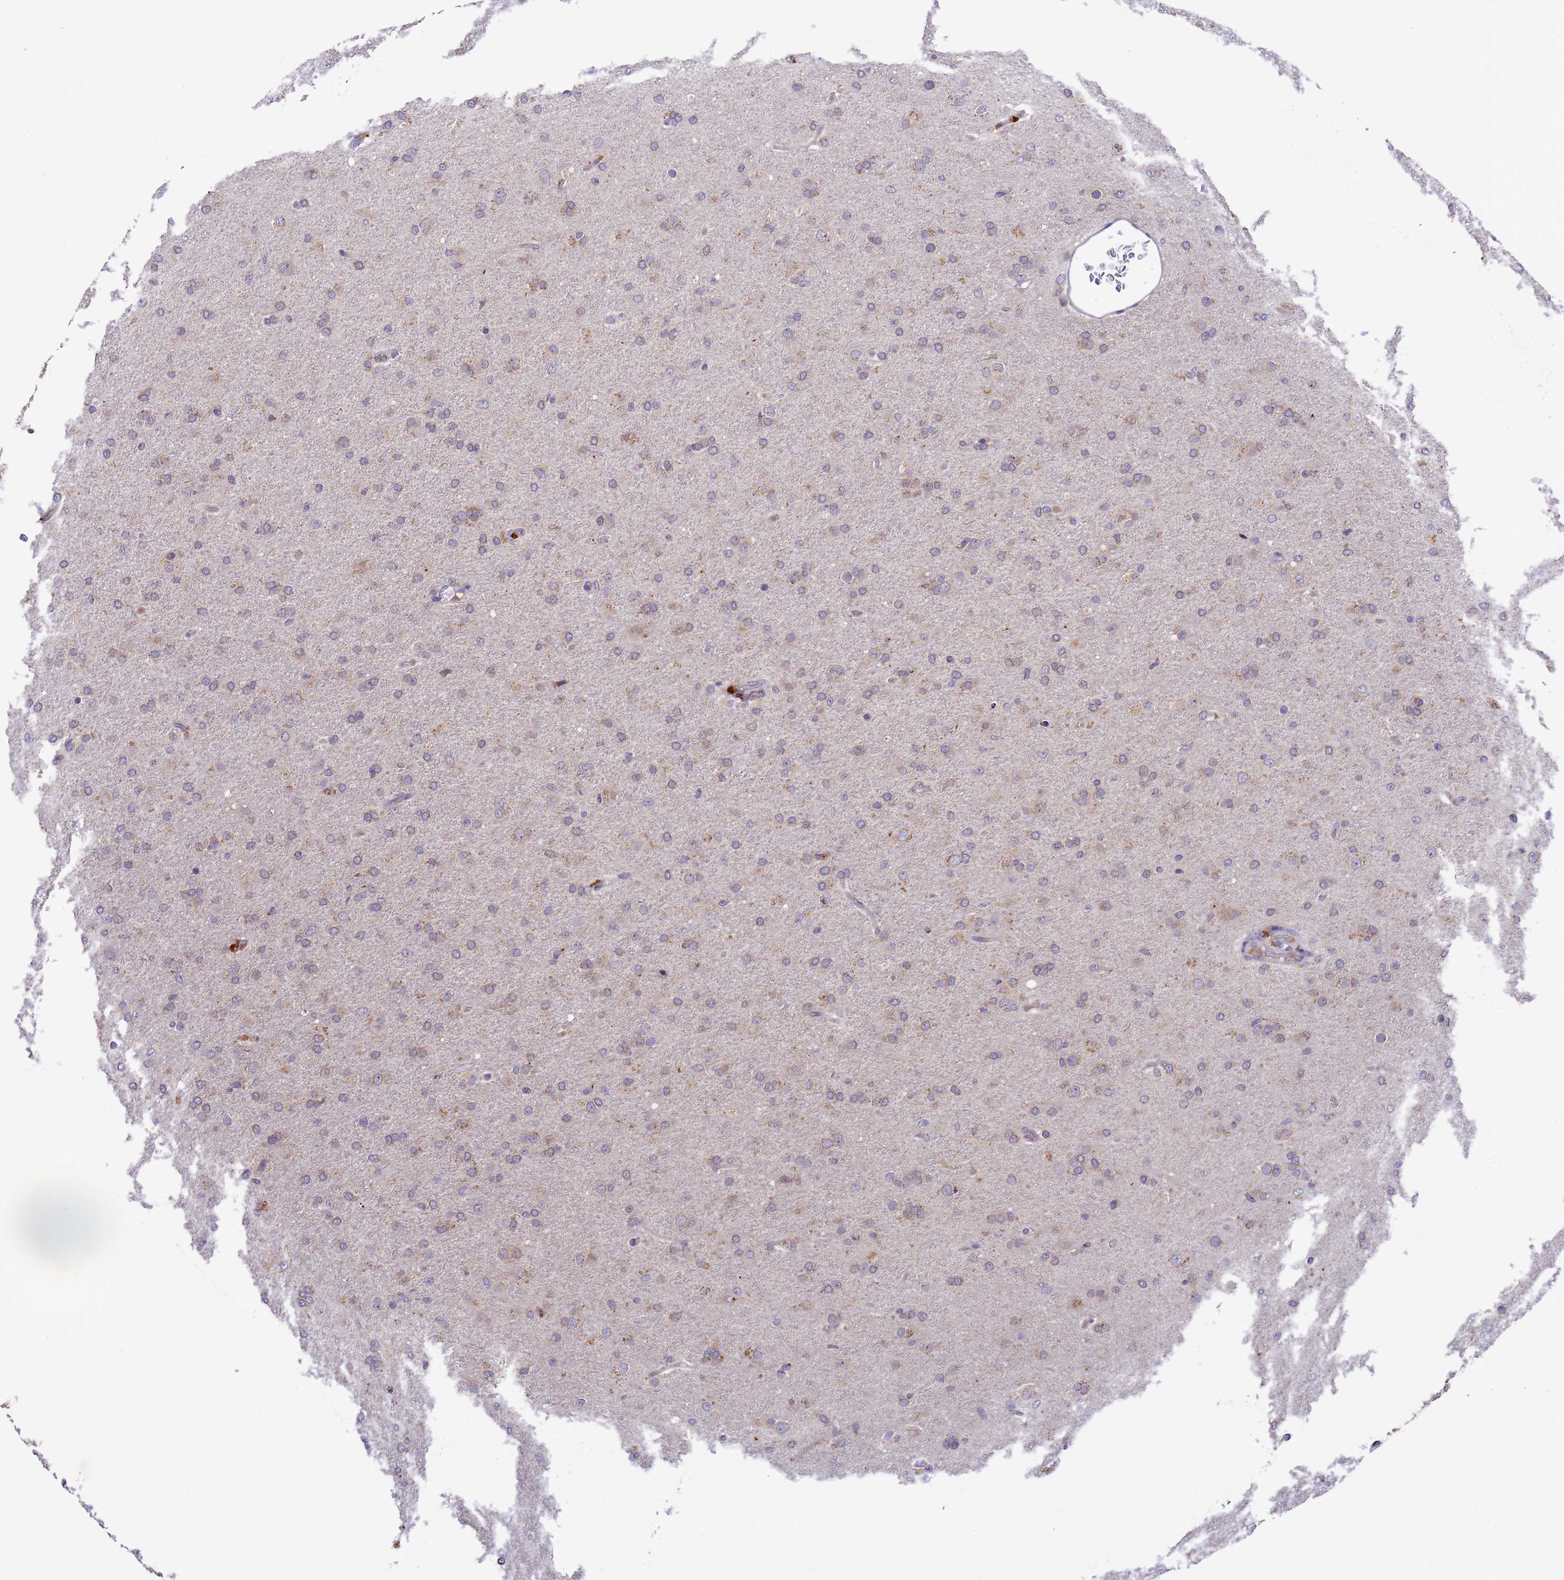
{"staining": {"intensity": "weak", "quantity": "25%-75%", "location": "cytoplasmic/membranous"}, "tissue": "glioma", "cell_type": "Tumor cells", "image_type": "cancer", "snomed": [{"axis": "morphology", "description": "Glioma, malignant, Low grade"}, {"axis": "topography", "description": "Brain"}], "caption": "Protein analysis of glioma tissue demonstrates weak cytoplasmic/membranous expression in approximately 25%-75% of tumor cells.", "gene": "DCAF12L2", "patient": {"sex": "male", "age": 65}}